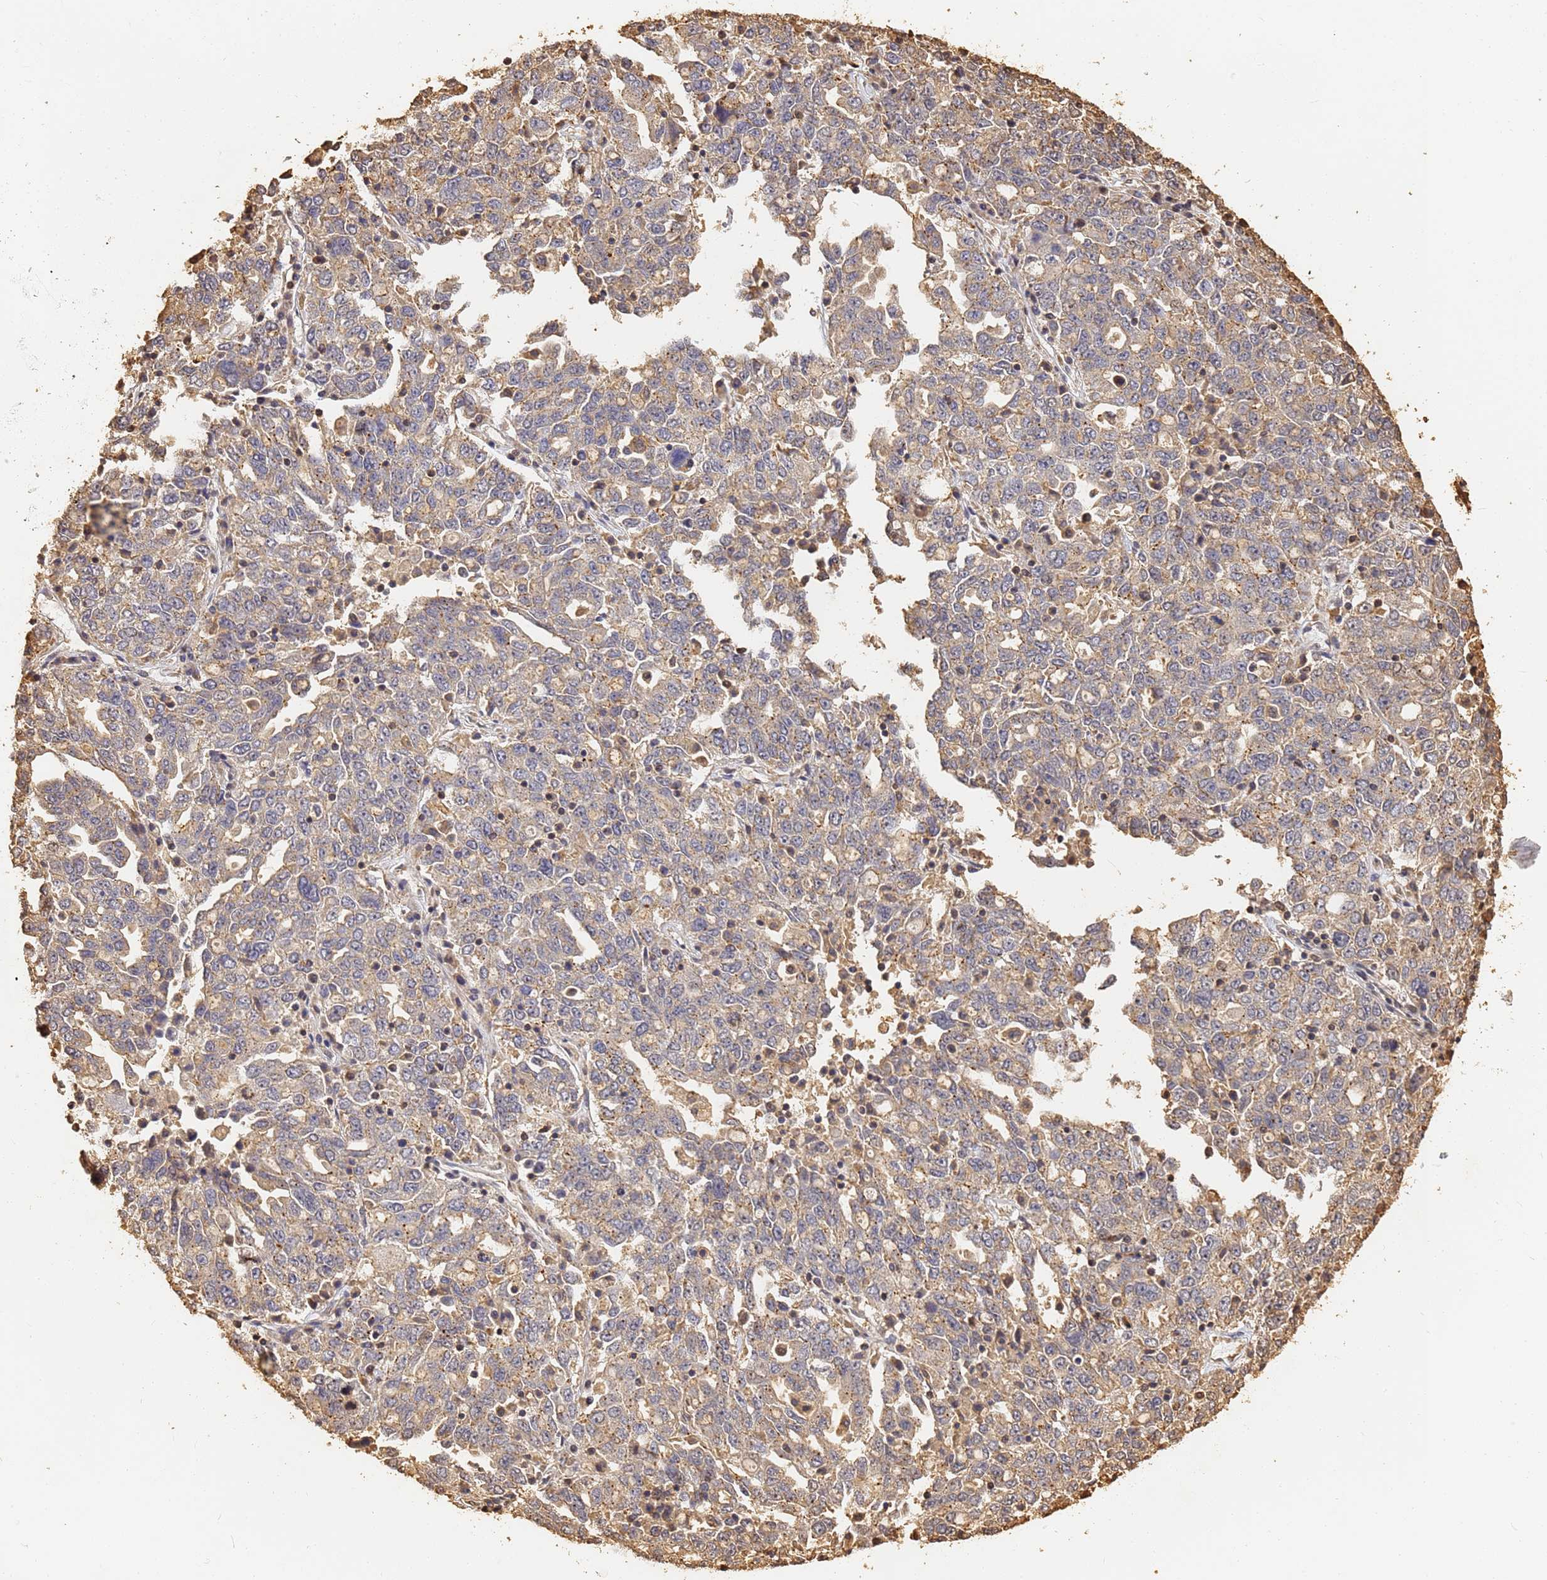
{"staining": {"intensity": "weak", "quantity": "25%-75%", "location": "cytoplasmic/membranous"}, "tissue": "ovarian cancer", "cell_type": "Tumor cells", "image_type": "cancer", "snomed": [{"axis": "morphology", "description": "Carcinoma, endometroid"}, {"axis": "topography", "description": "Ovary"}], "caption": "Ovarian cancer was stained to show a protein in brown. There is low levels of weak cytoplasmic/membranous expression in approximately 25%-75% of tumor cells.", "gene": "JAK2", "patient": {"sex": "female", "age": 62}}